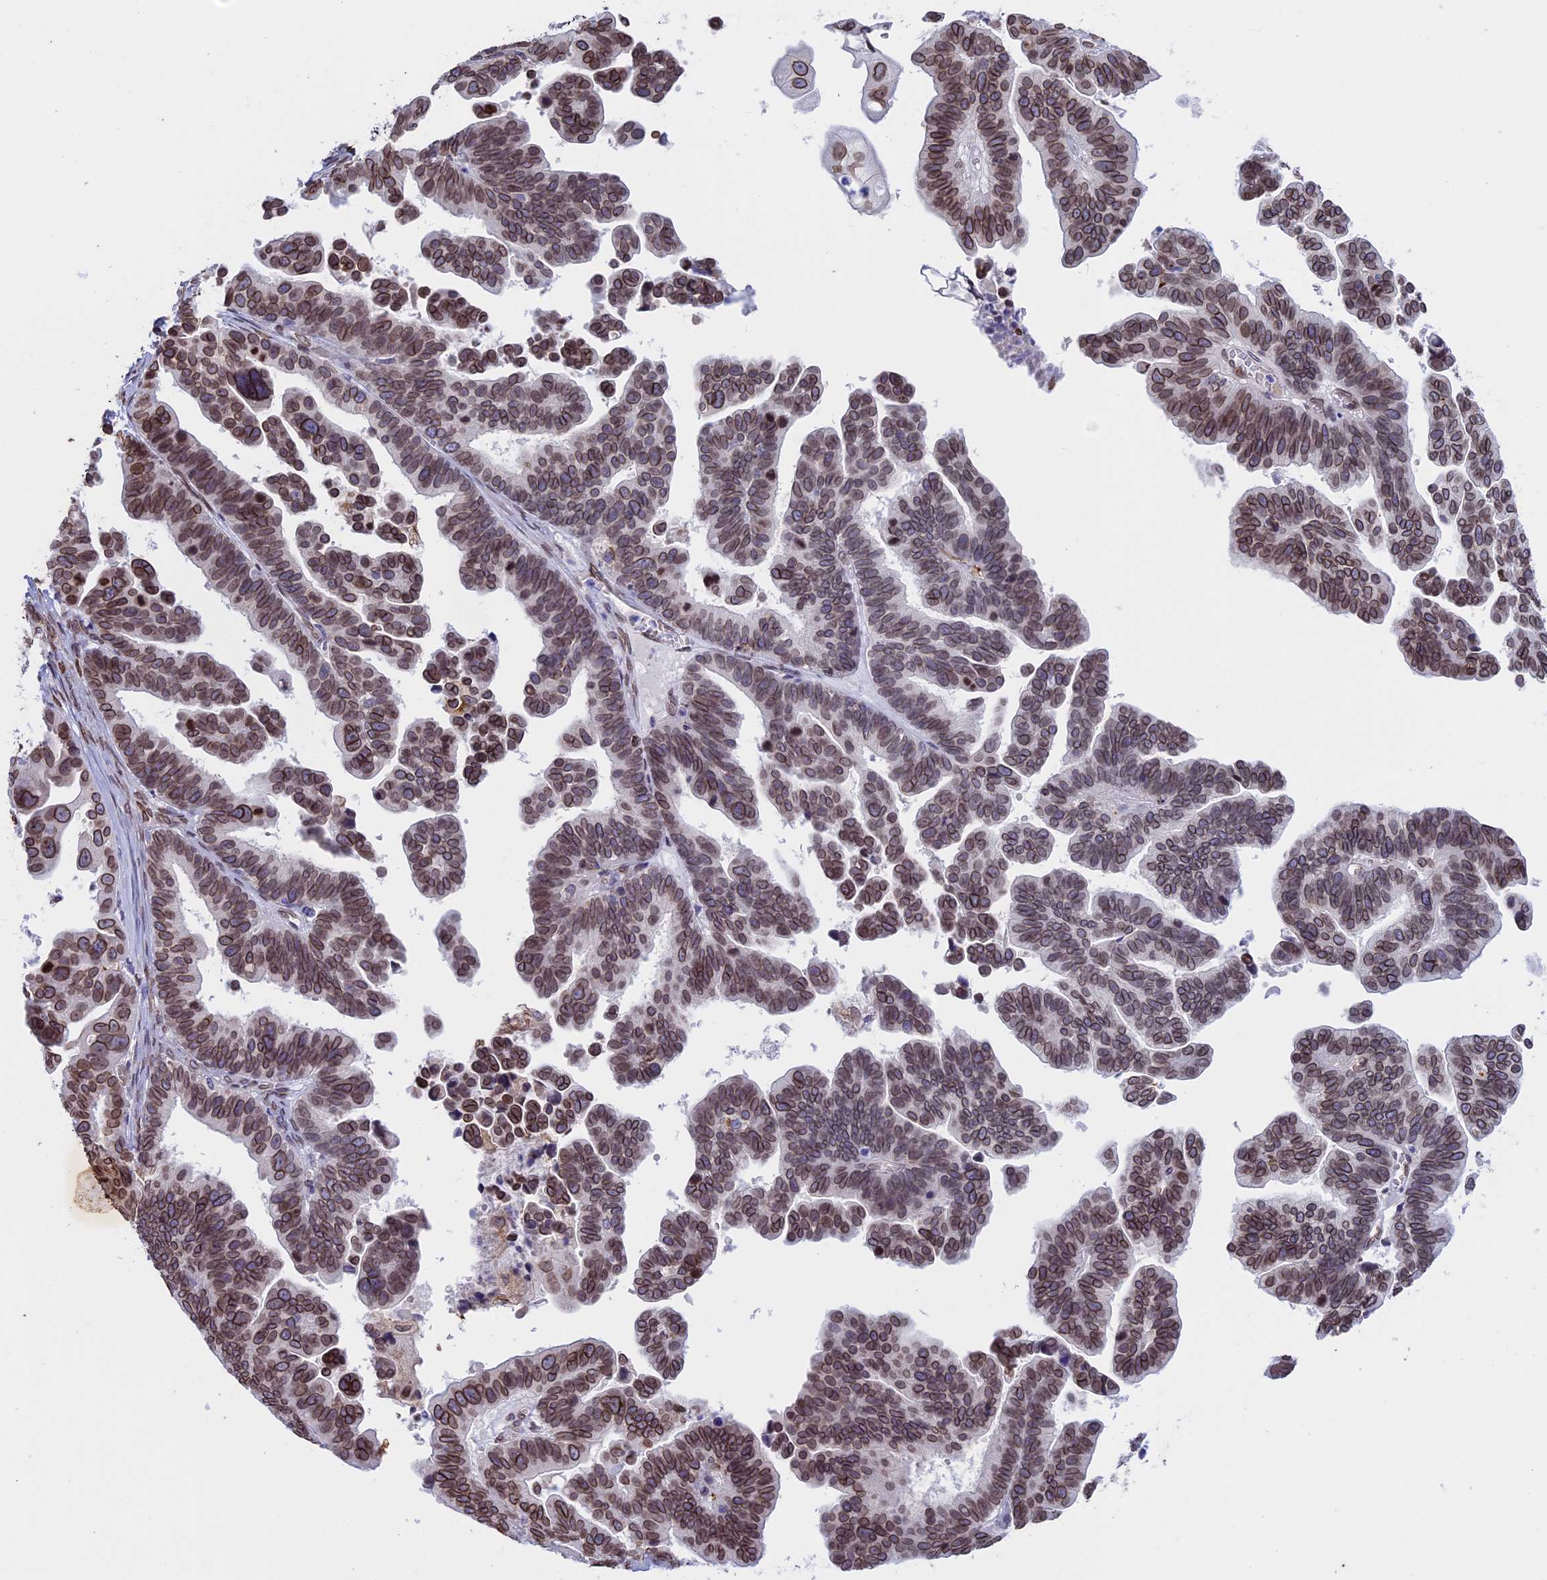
{"staining": {"intensity": "moderate", "quantity": ">75%", "location": "cytoplasmic/membranous,nuclear"}, "tissue": "ovarian cancer", "cell_type": "Tumor cells", "image_type": "cancer", "snomed": [{"axis": "morphology", "description": "Cystadenocarcinoma, serous, NOS"}, {"axis": "topography", "description": "Ovary"}], "caption": "Protein staining of ovarian cancer tissue shows moderate cytoplasmic/membranous and nuclear expression in approximately >75% of tumor cells.", "gene": "TMPRSS7", "patient": {"sex": "female", "age": 56}}